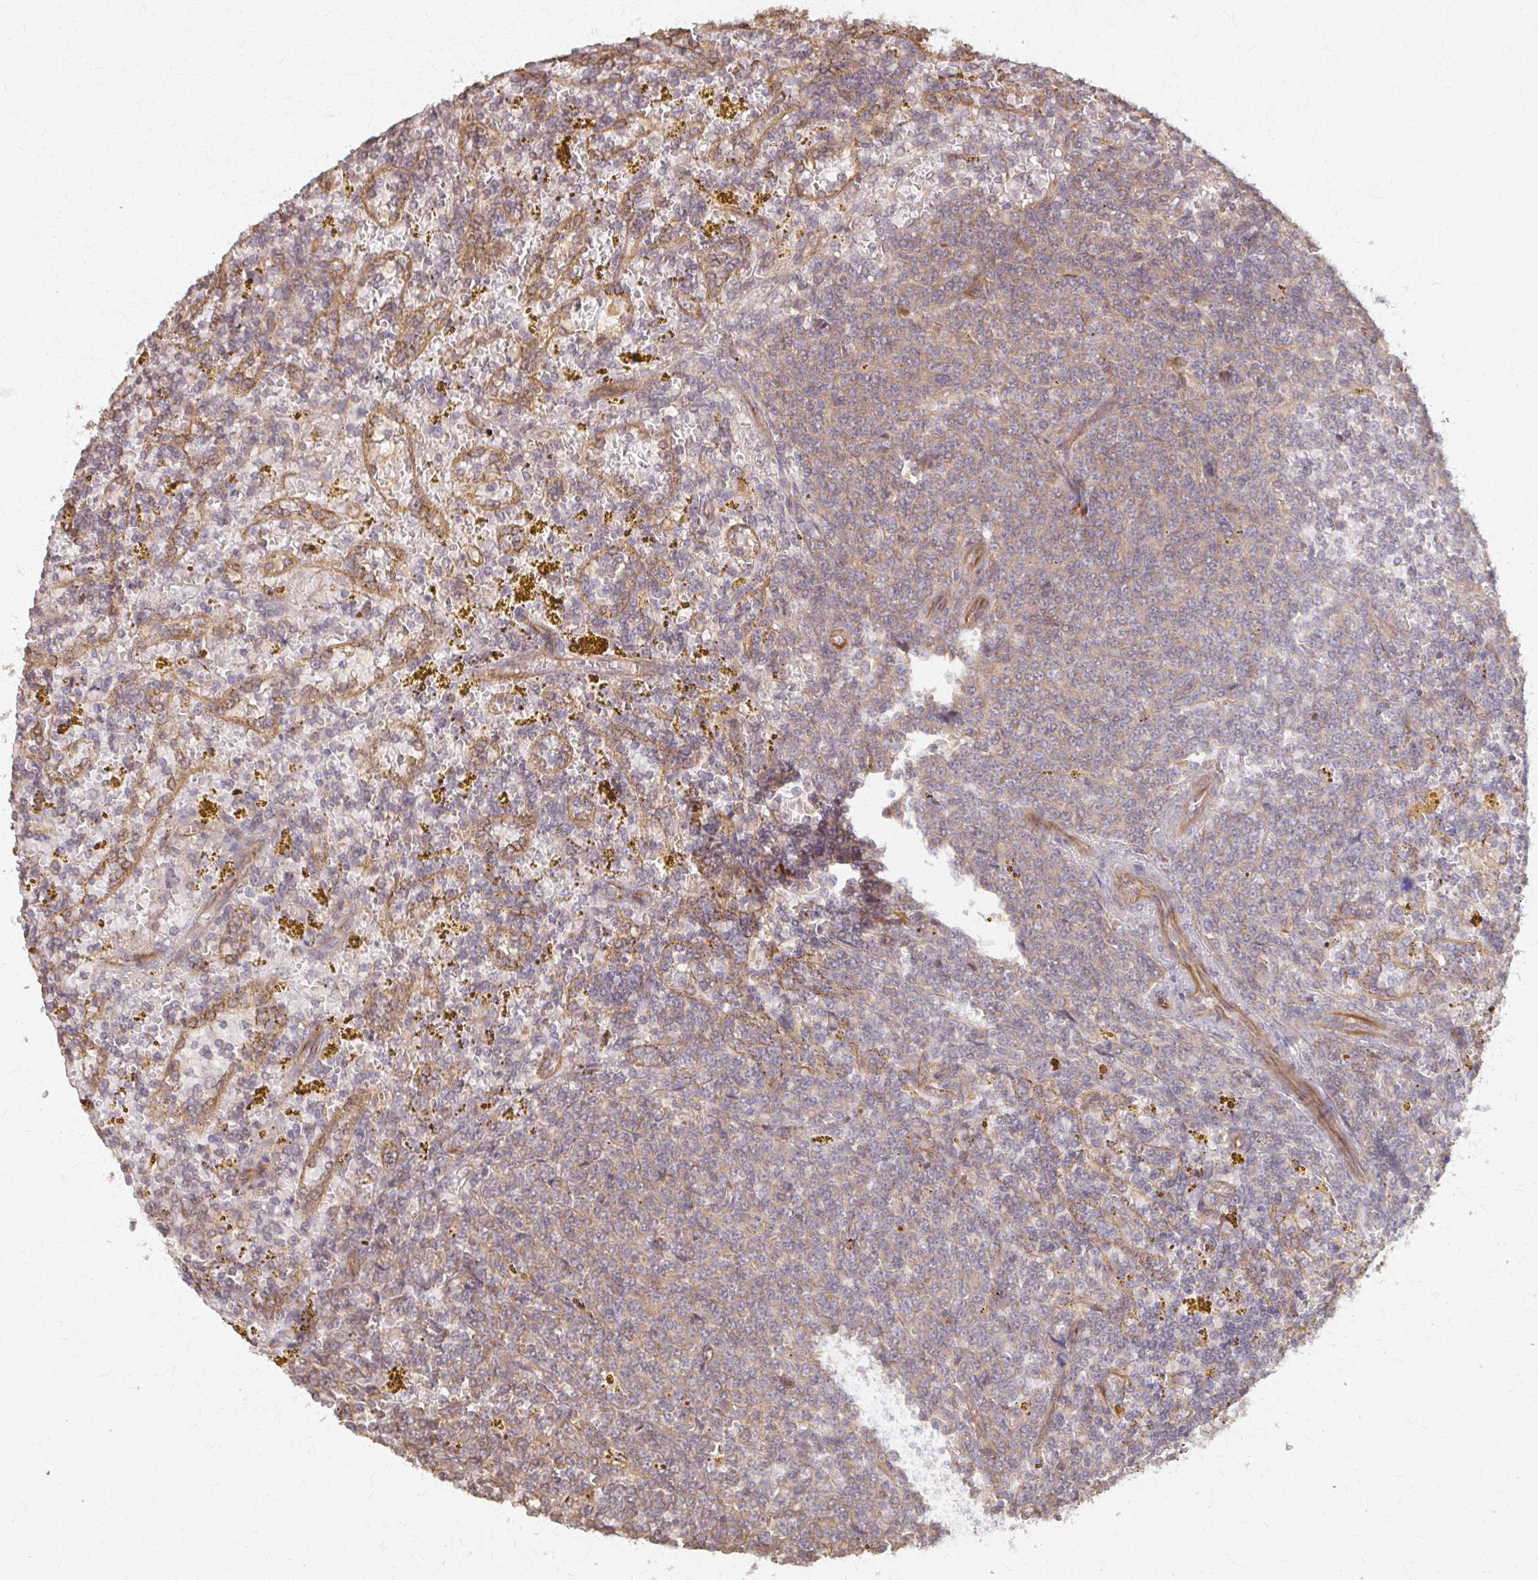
{"staining": {"intensity": "moderate", "quantity": "25%-75%", "location": "cytoplasmic/membranous"}, "tissue": "lymphoma", "cell_type": "Tumor cells", "image_type": "cancer", "snomed": [{"axis": "morphology", "description": "Malignant lymphoma, non-Hodgkin's type, Low grade"}, {"axis": "topography", "description": "Spleen"}, {"axis": "topography", "description": "Lymph node"}], "caption": "IHC image of neoplastic tissue: lymphoma stained using IHC shows medium levels of moderate protein expression localized specifically in the cytoplasmic/membranous of tumor cells, appearing as a cytoplasmic/membranous brown color.", "gene": "ARHGAP35", "patient": {"sex": "female", "age": 66}}